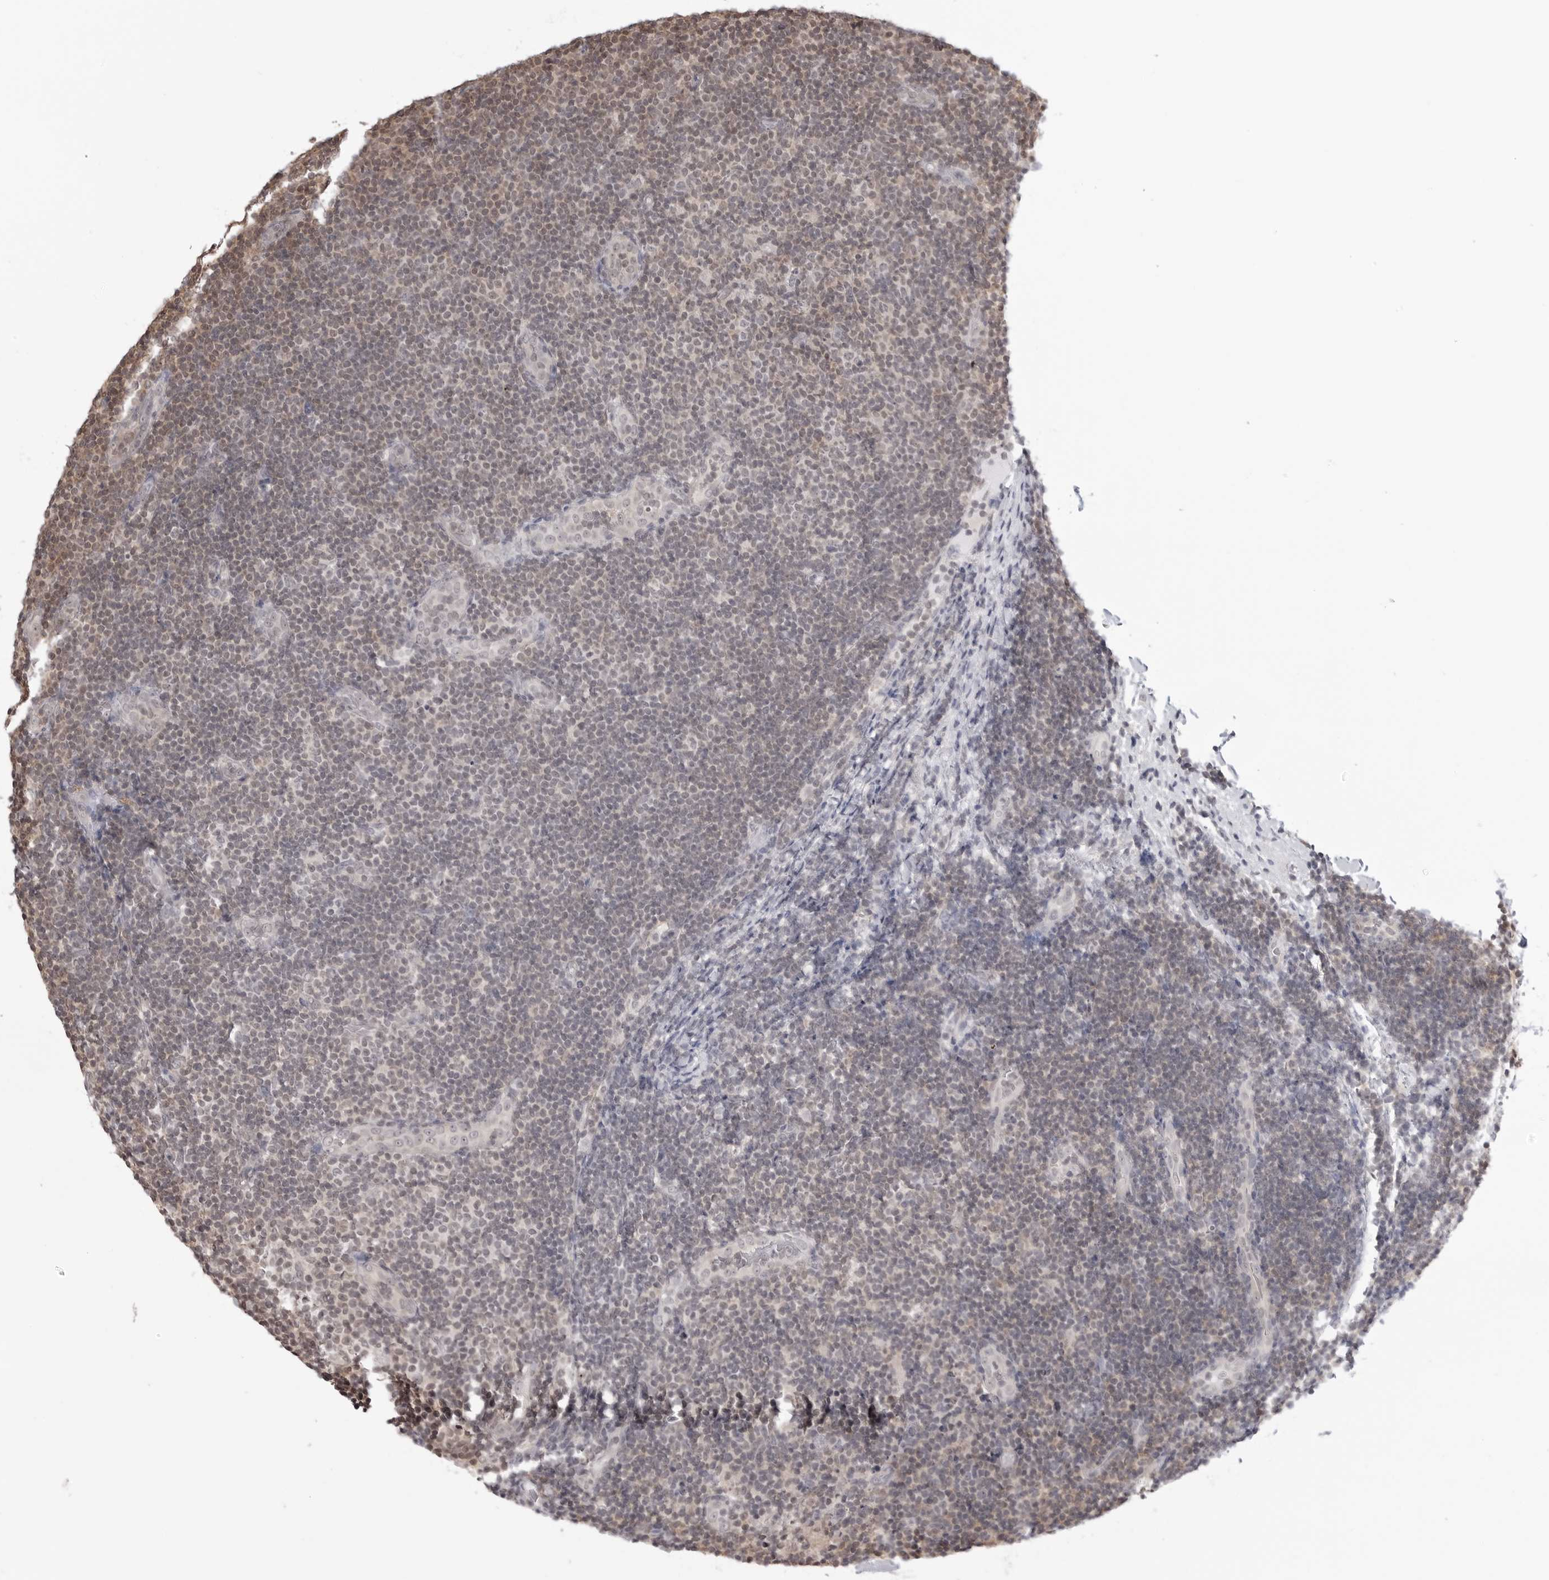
{"staining": {"intensity": "negative", "quantity": "none", "location": "none"}, "tissue": "lymphoma", "cell_type": "Tumor cells", "image_type": "cancer", "snomed": [{"axis": "morphology", "description": "Malignant lymphoma, non-Hodgkin's type, Low grade"}, {"axis": "topography", "description": "Lymph node"}], "caption": "This is an immunohistochemistry micrograph of human lymphoma. There is no expression in tumor cells.", "gene": "YWHAG", "patient": {"sex": "male", "age": 83}}